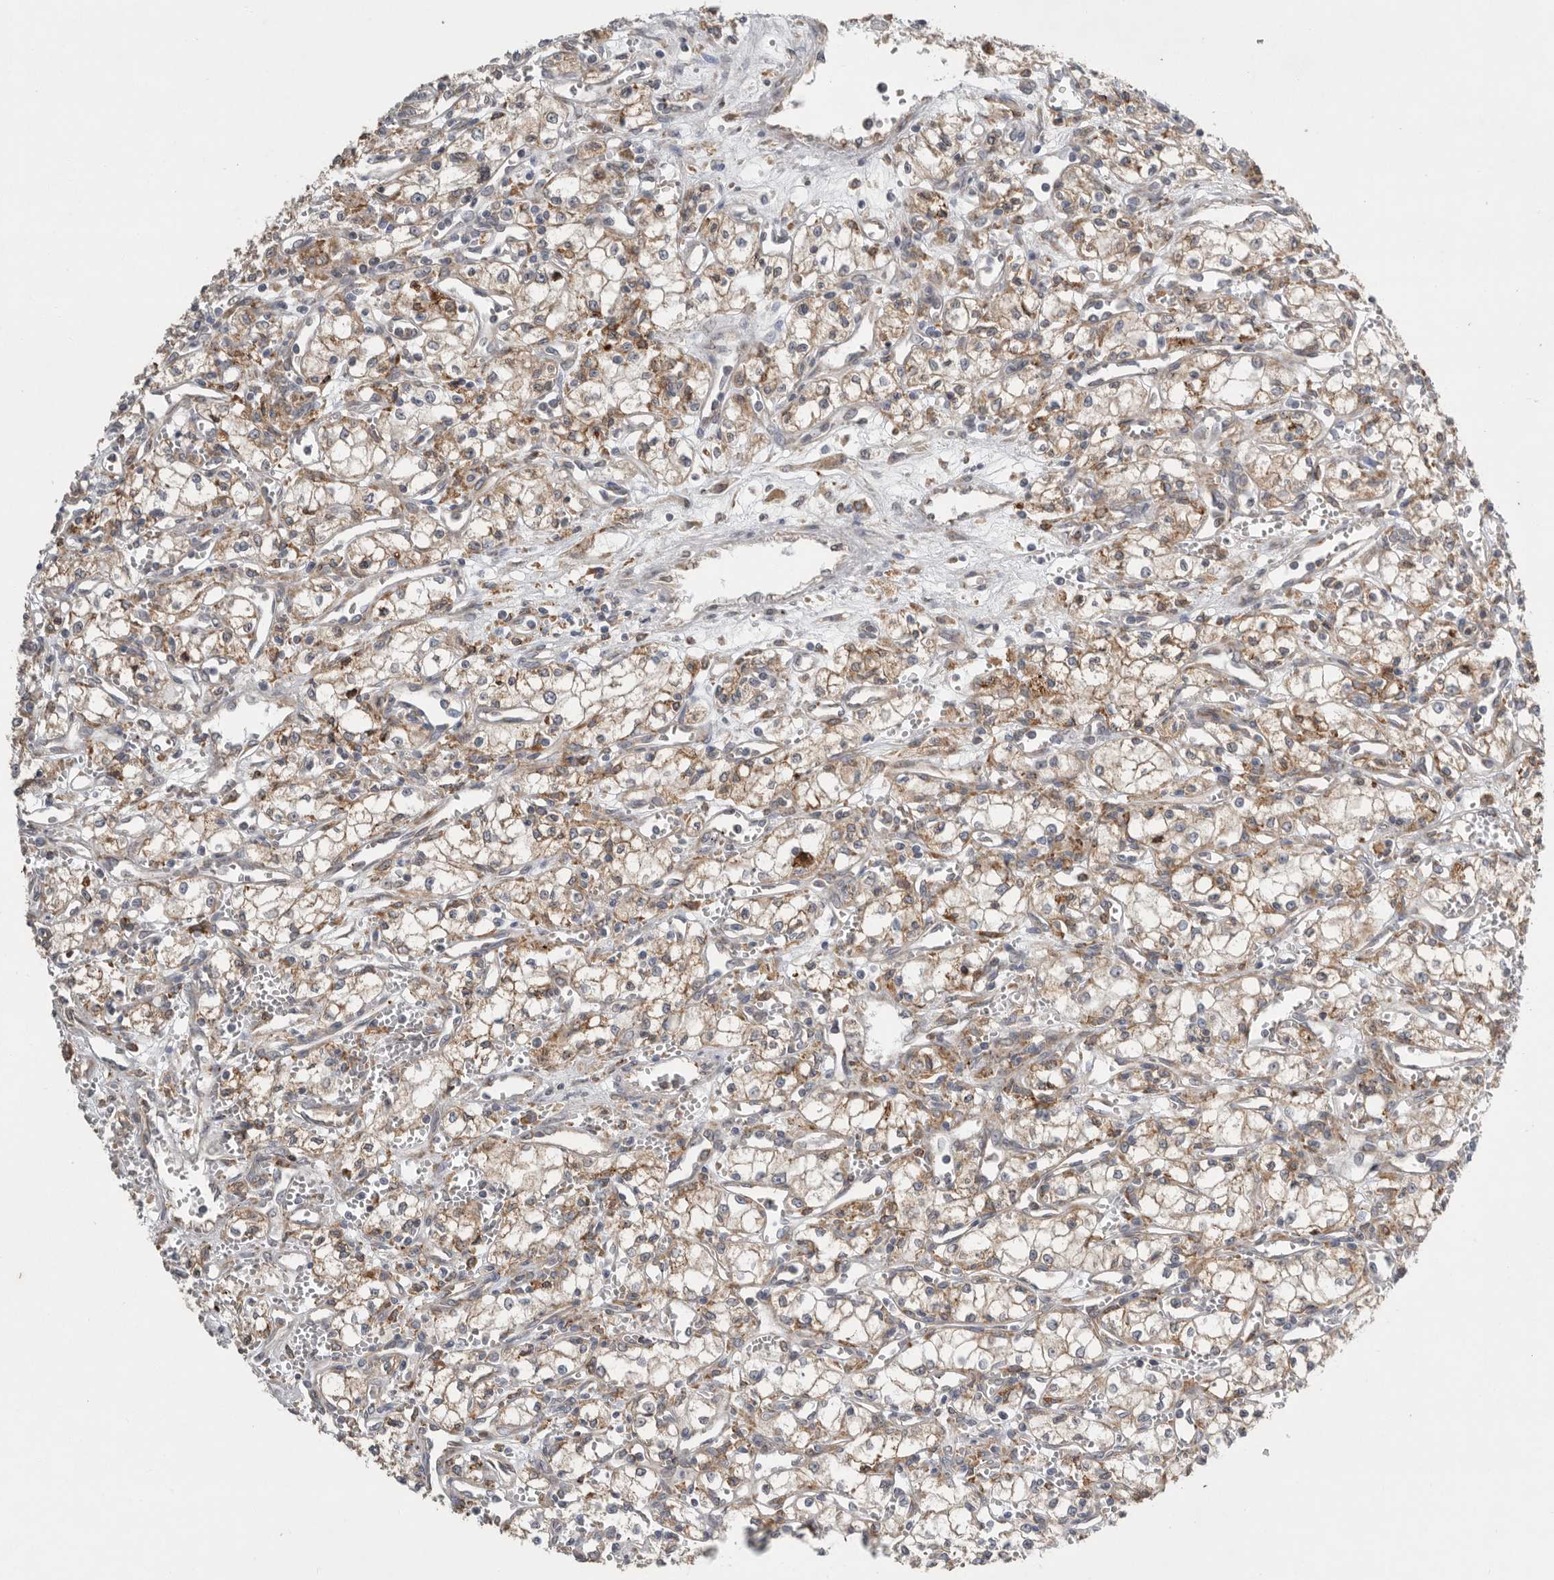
{"staining": {"intensity": "weak", "quantity": ">75%", "location": "cytoplasmic/membranous"}, "tissue": "renal cancer", "cell_type": "Tumor cells", "image_type": "cancer", "snomed": [{"axis": "morphology", "description": "Adenocarcinoma, NOS"}, {"axis": "topography", "description": "Kidney"}], "caption": "Protein expression analysis of human renal cancer reveals weak cytoplasmic/membranous staining in about >75% of tumor cells.", "gene": "GANAB", "patient": {"sex": "male", "age": 59}}